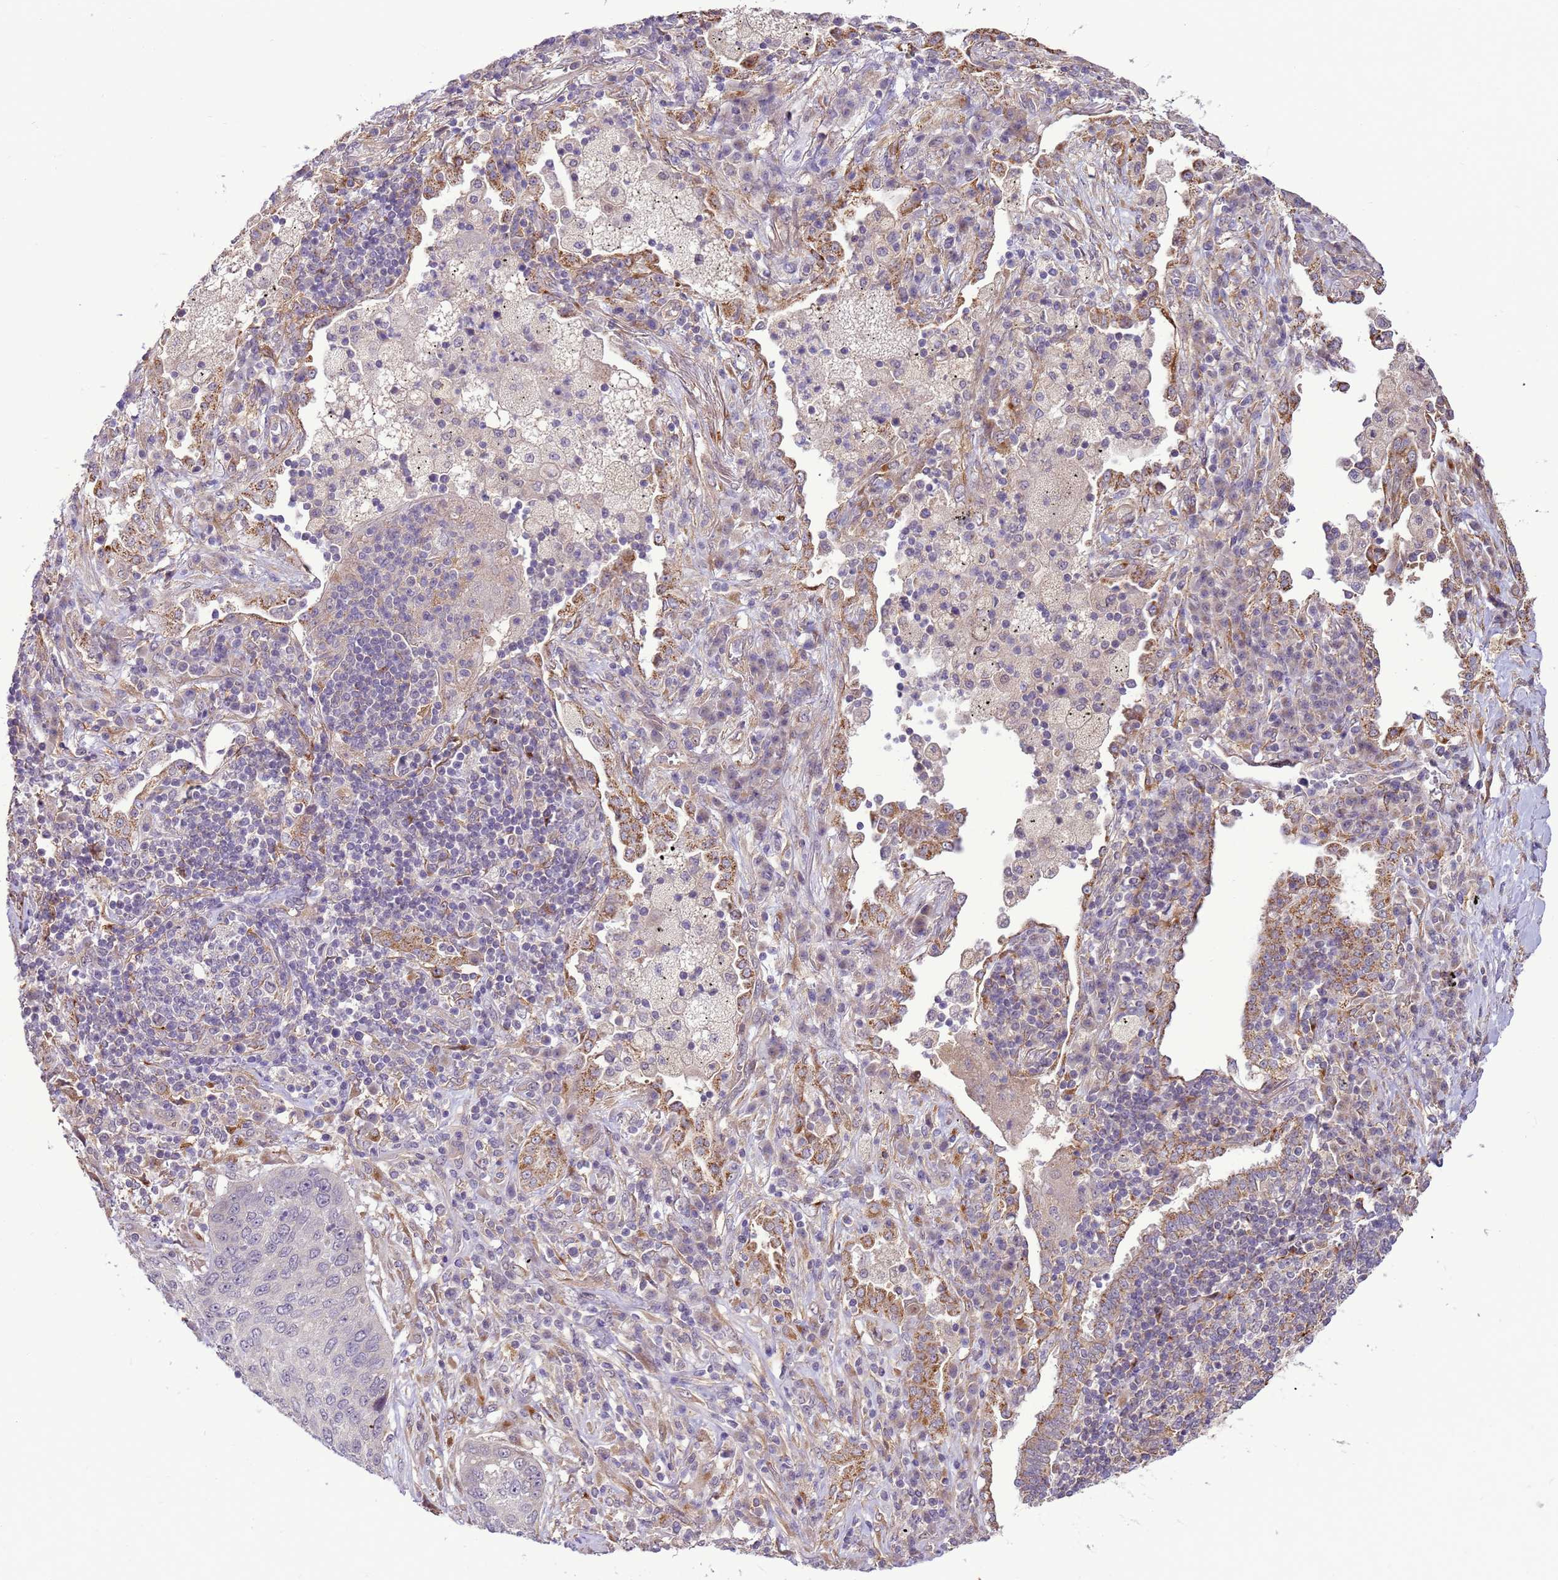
{"staining": {"intensity": "negative", "quantity": "none", "location": "none"}, "tissue": "lung cancer", "cell_type": "Tumor cells", "image_type": "cancer", "snomed": [{"axis": "morphology", "description": "Squamous cell carcinoma, NOS"}, {"axis": "topography", "description": "Lung"}], "caption": "Squamous cell carcinoma (lung) was stained to show a protein in brown. There is no significant staining in tumor cells.", "gene": "SCARA3", "patient": {"sex": "female", "age": 63}}